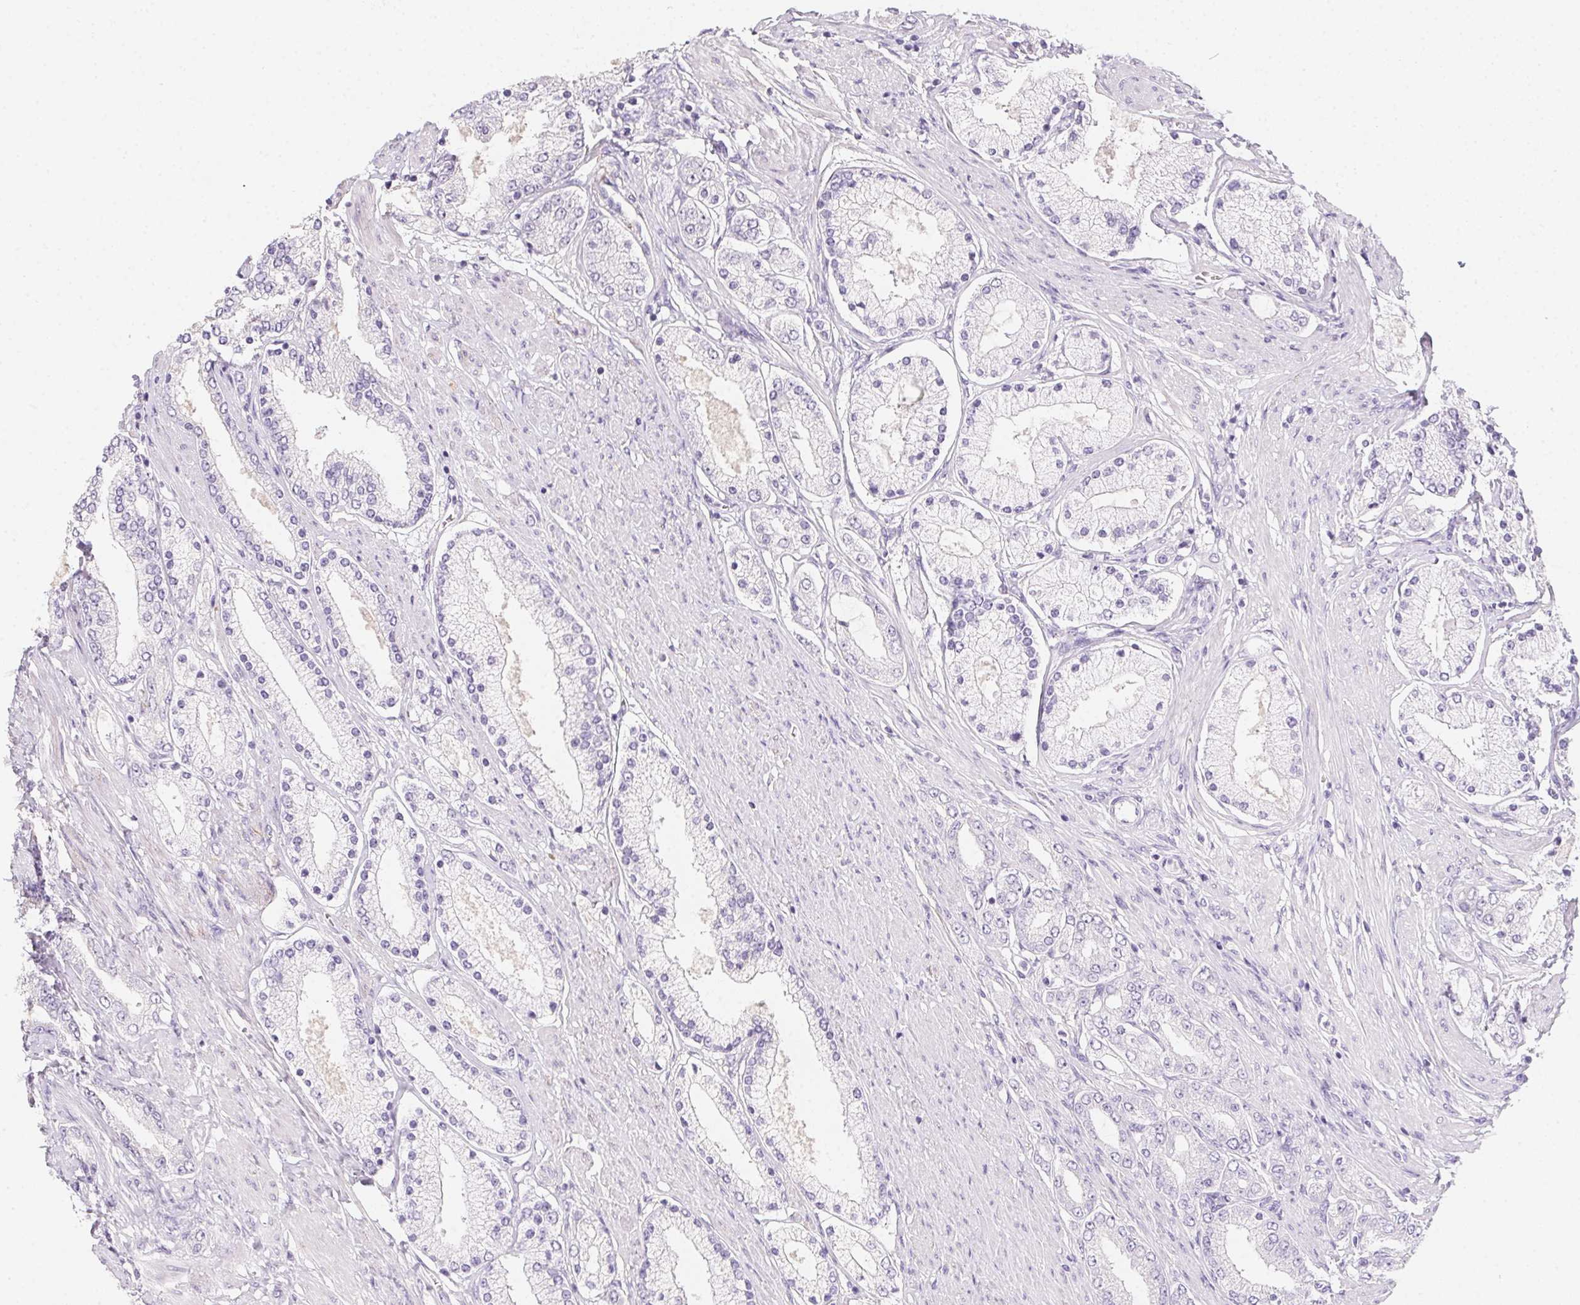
{"staining": {"intensity": "negative", "quantity": "none", "location": "none"}, "tissue": "prostate cancer", "cell_type": "Tumor cells", "image_type": "cancer", "snomed": [{"axis": "morphology", "description": "Adenocarcinoma, High grade"}, {"axis": "topography", "description": "Prostate"}], "caption": "High power microscopy image of an IHC image of prostate cancer, revealing no significant expression in tumor cells.", "gene": "MYL4", "patient": {"sex": "male", "age": 67}}